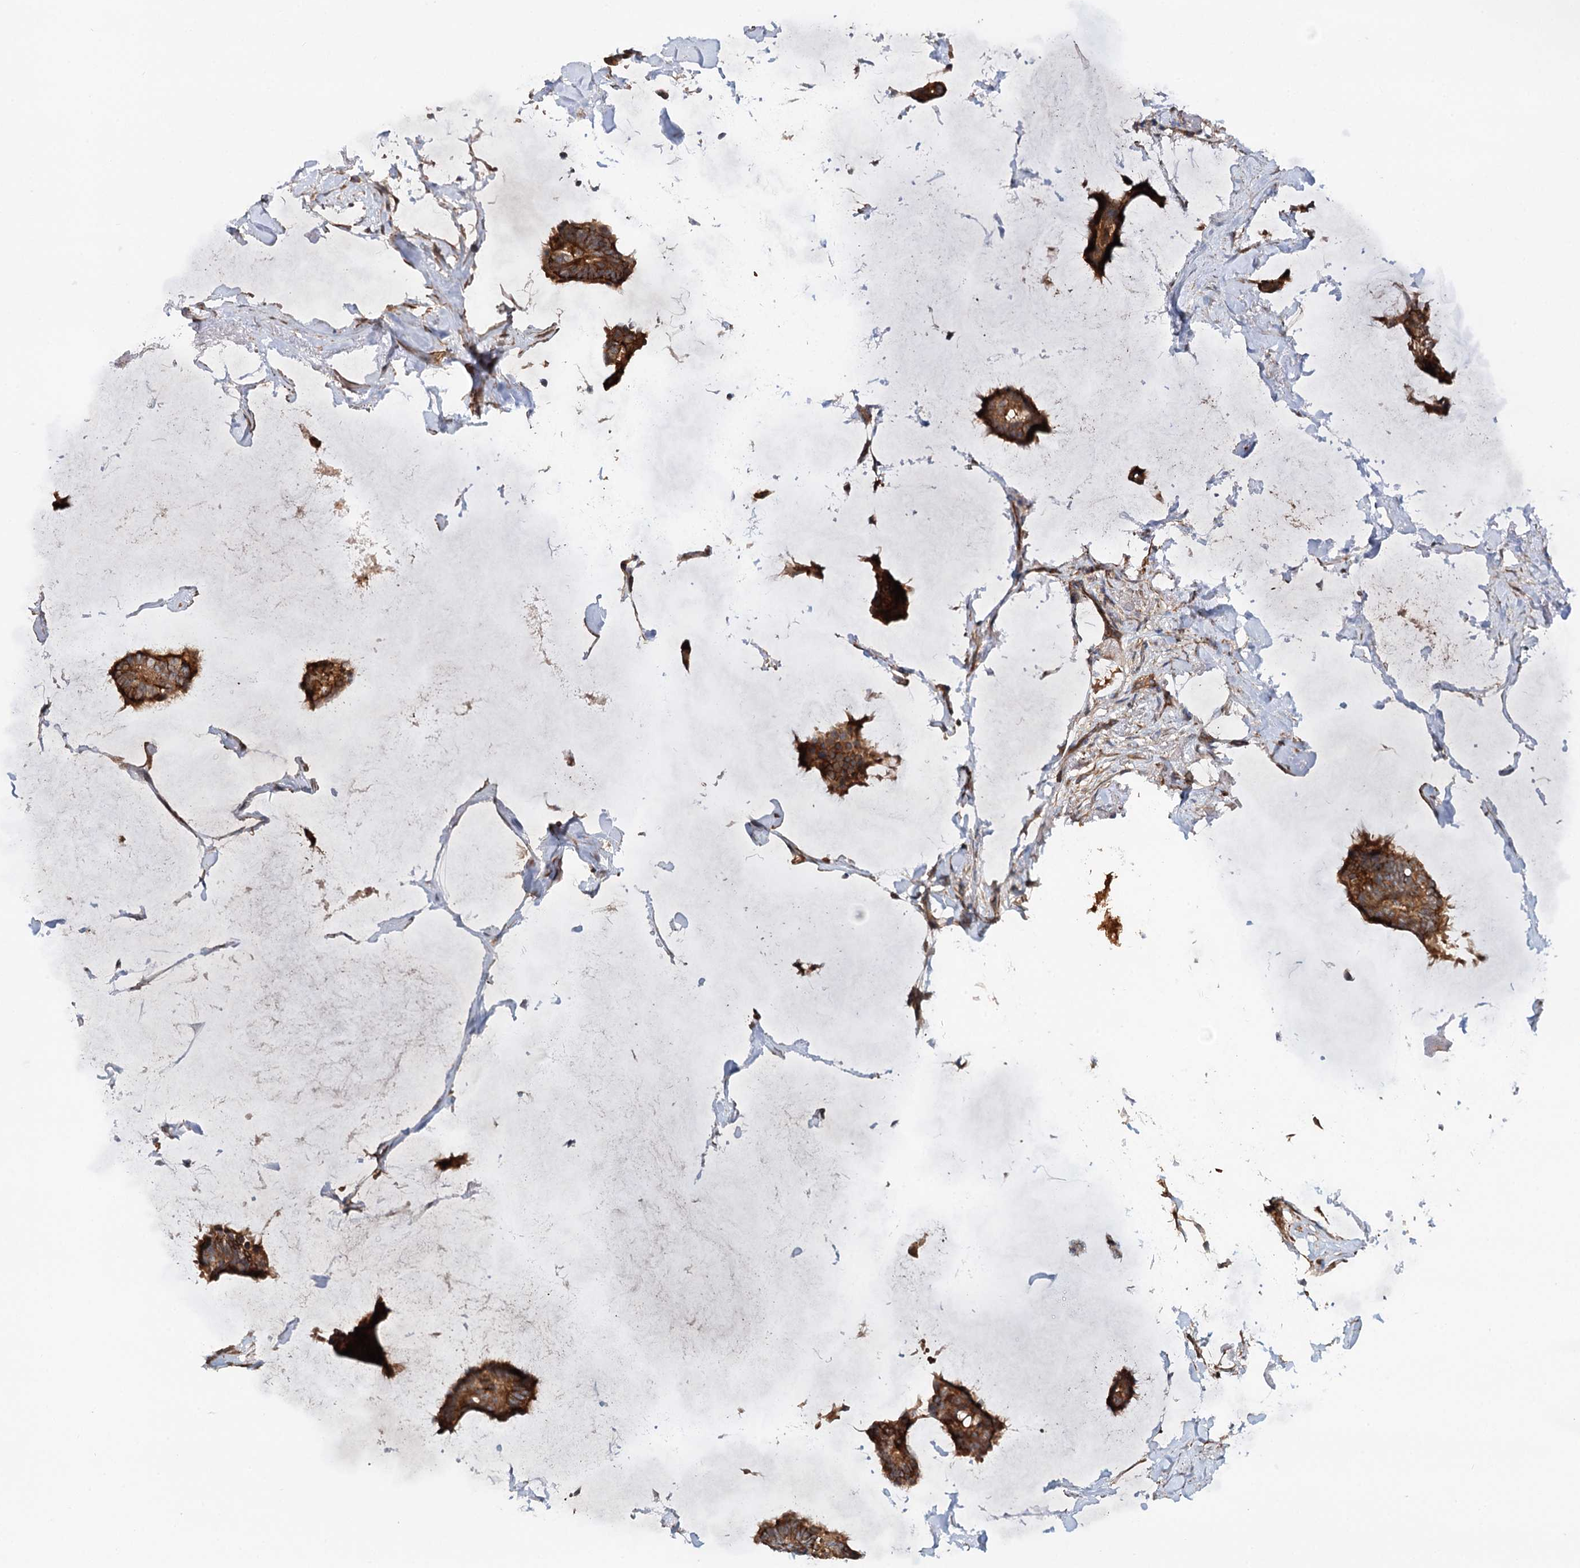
{"staining": {"intensity": "strong", "quantity": ">75%", "location": "cytoplasmic/membranous"}, "tissue": "breast cancer", "cell_type": "Tumor cells", "image_type": "cancer", "snomed": [{"axis": "morphology", "description": "Duct carcinoma"}, {"axis": "topography", "description": "Breast"}], "caption": "Immunohistochemistry histopathology image of human breast infiltrating ductal carcinoma stained for a protein (brown), which exhibits high levels of strong cytoplasmic/membranous expression in about >75% of tumor cells.", "gene": "ADGRG4", "patient": {"sex": "female", "age": 93}}